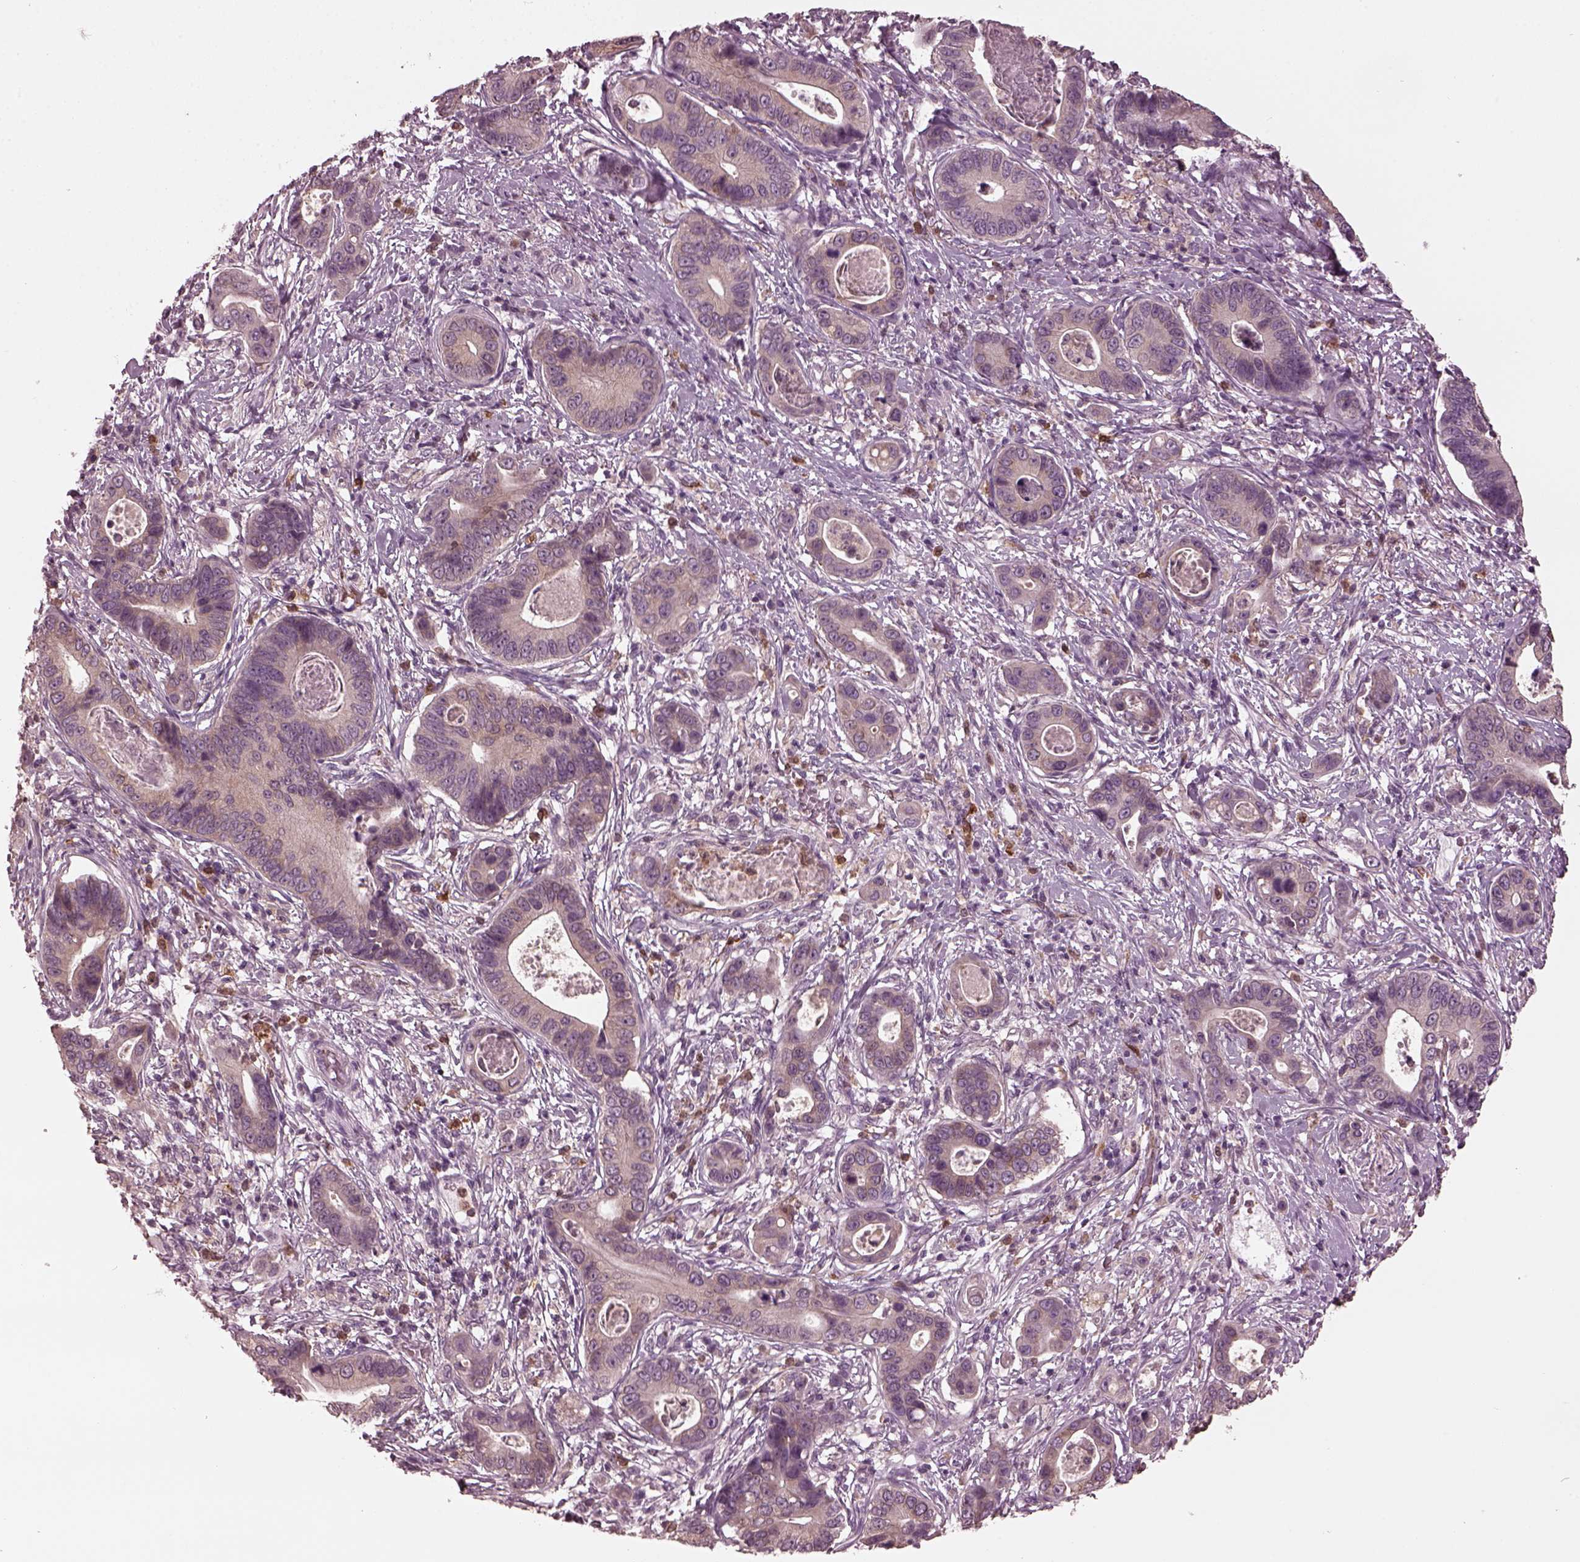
{"staining": {"intensity": "weak", "quantity": ">75%", "location": "cytoplasmic/membranous"}, "tissue": "stomach cancer", "cell_type": "Tumor cells", "image_type": "cancer", "snomed": [{"axis": "morphology", "description": "Adenocarcinoma, NOS"}, {"axis": "topography", "description": "Stomach"}], "caption": "A brown stain labels weak cytoplasmic/membranous positivity of a protein in human stomach cancer tumor cells. The protein is shown in brown color, while the nuclei are stained blue.", "gene": "PSTPIP2", "patient": {"sex": "male", "age": 84}}